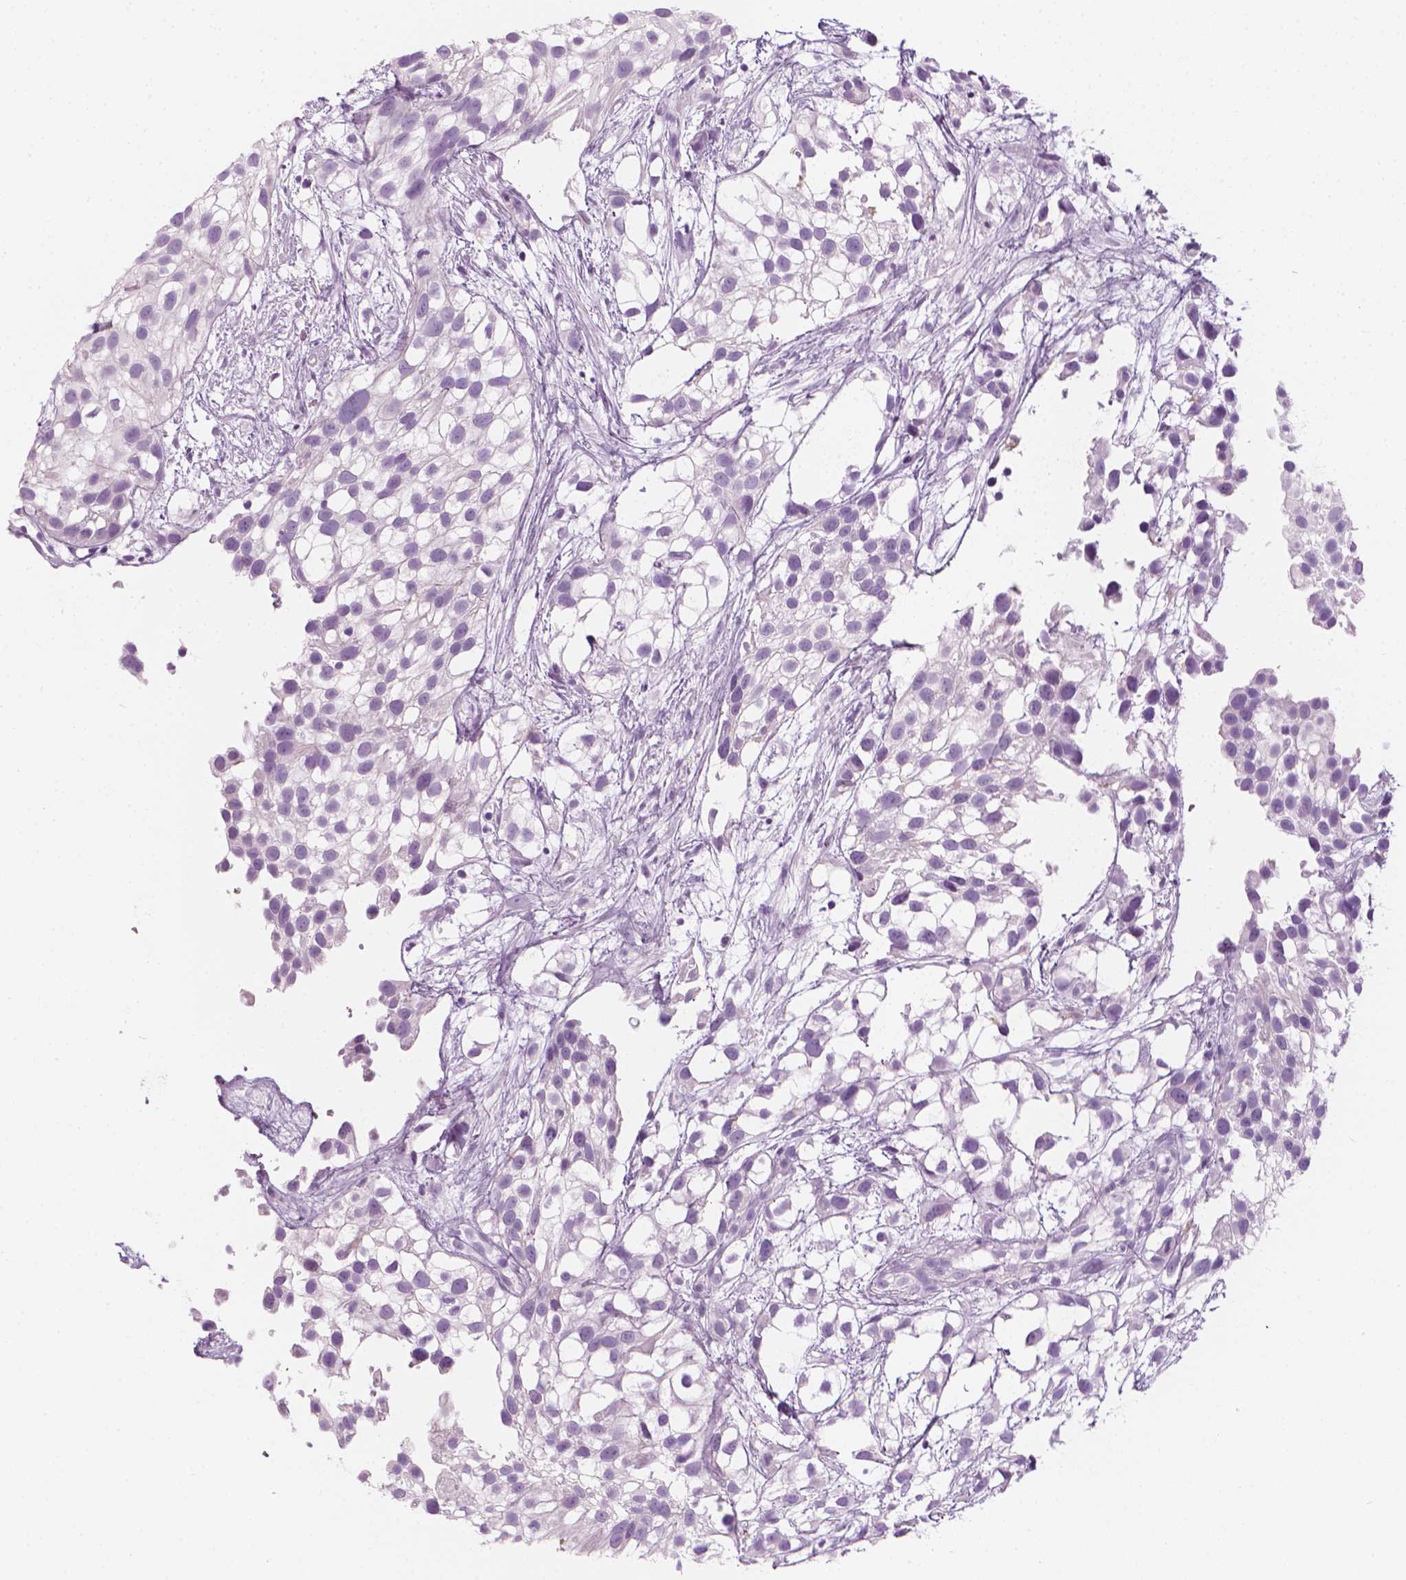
{"staining": {"intensity": "negative", "quantity": "none", "location": "none"}, "tissue": "urothelial cancer", "cell_type": "Tumor cells", "image_type": "cancer", "snomed": [{"axis": "morphology", "description": "Urothelial carcinoma, High grade"}, {"axis": "topography", "description": "Urinary bladder"}], "caption": "An image of human urothelial cancer is negative for staining in tumor cells.", "gene": "SCG3", "patient": {"sex": "male", "age": 56}}